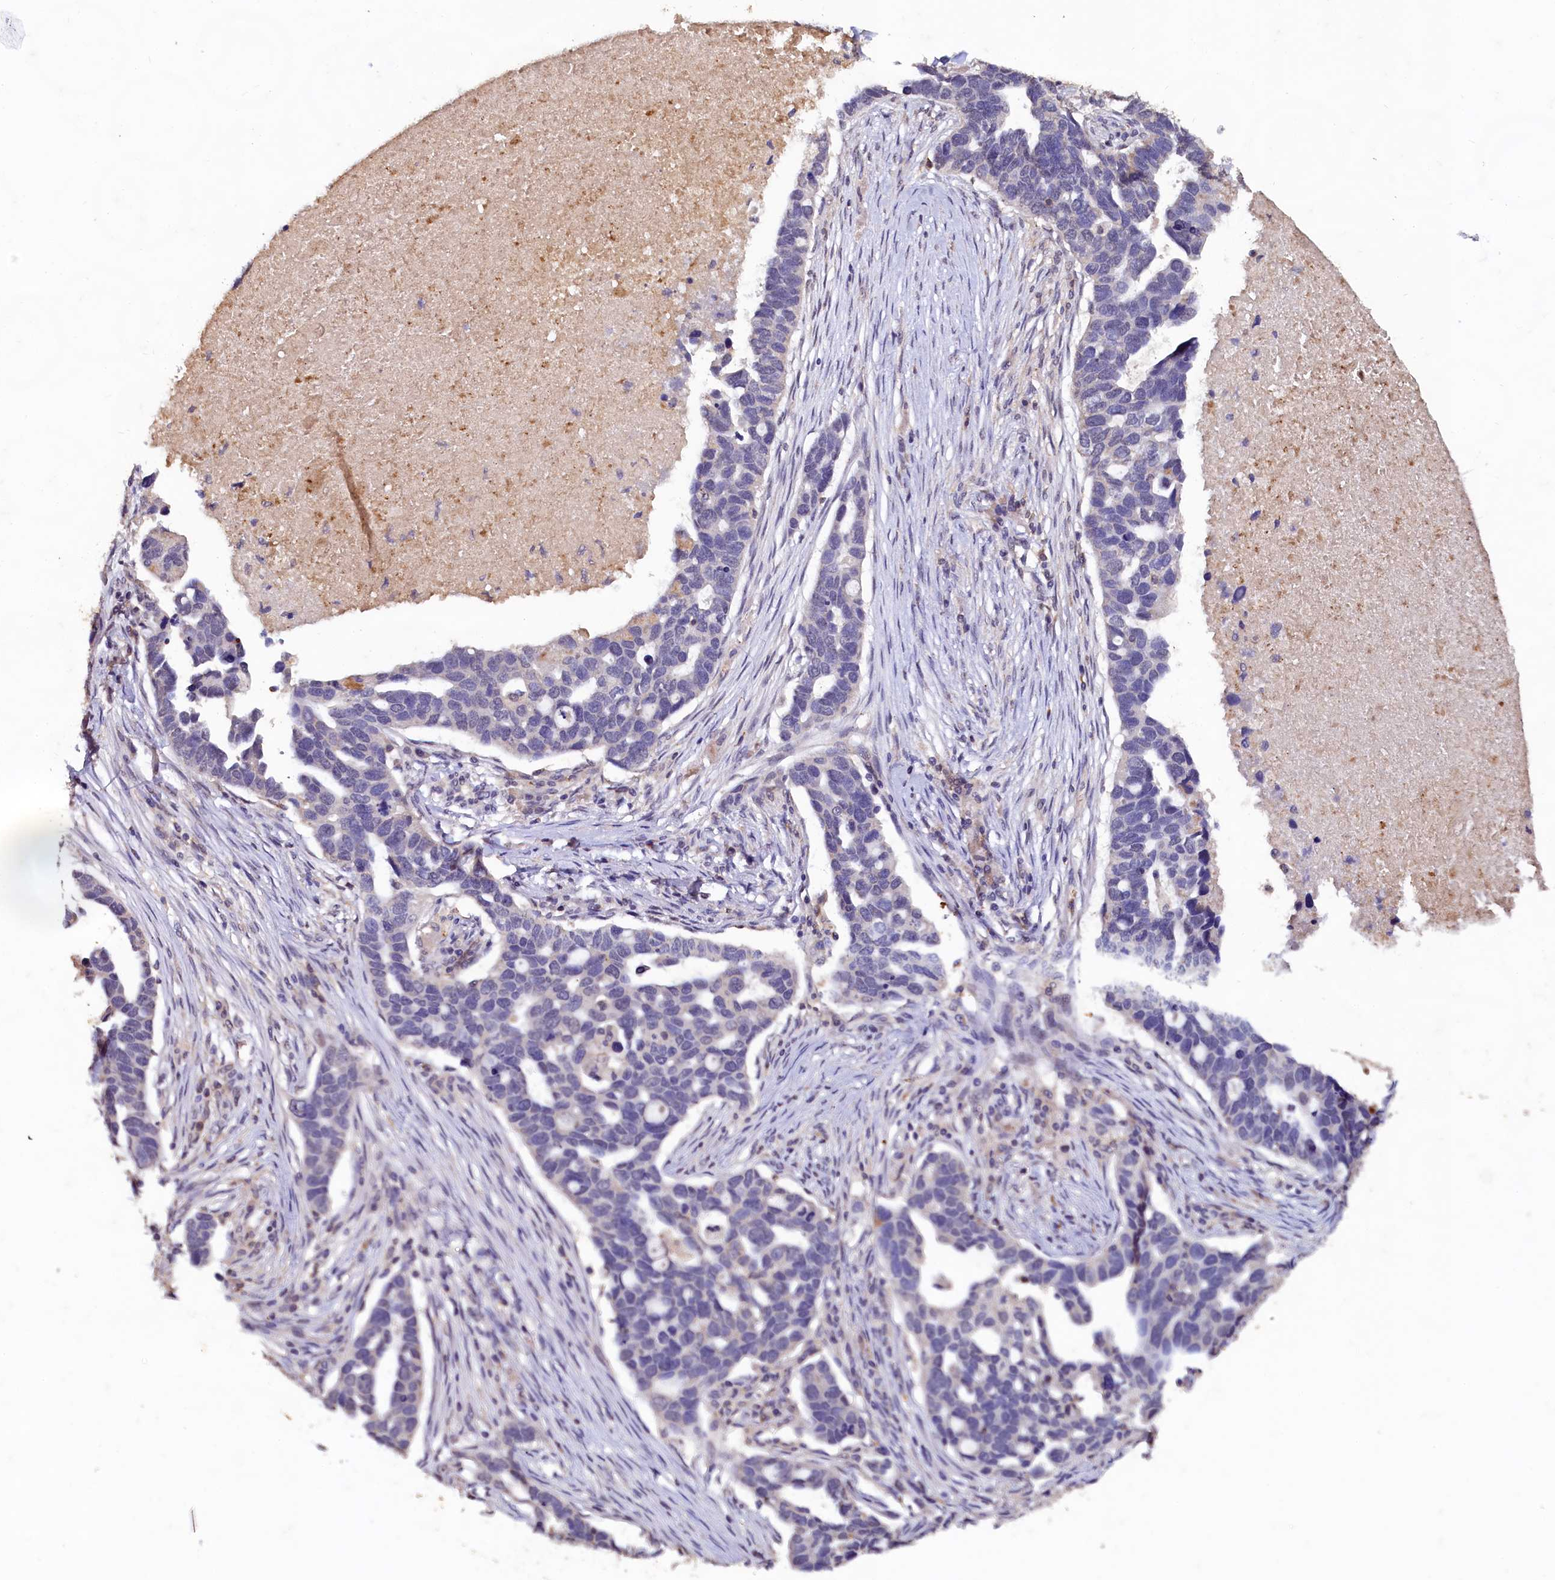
{"staining": {"intensity": "negative", "quantity": "none", "location": "none"}, "tissue": "ovarian cancer", "cell_type": "Tumor cells", "image_type": "cancer", "snomed": [{"axis": "morphology", "description": "Cystadenocarcinoma, serous, NOS"}, {"axis": "topography", "description": "Ovary"}], "caption": "Immunohistochemical staining of human ovarian cancer demonstrates no significant staining in tumor cells.", "gene": "CSTPP1", "patient": {"sex": "female", "age": 54}}